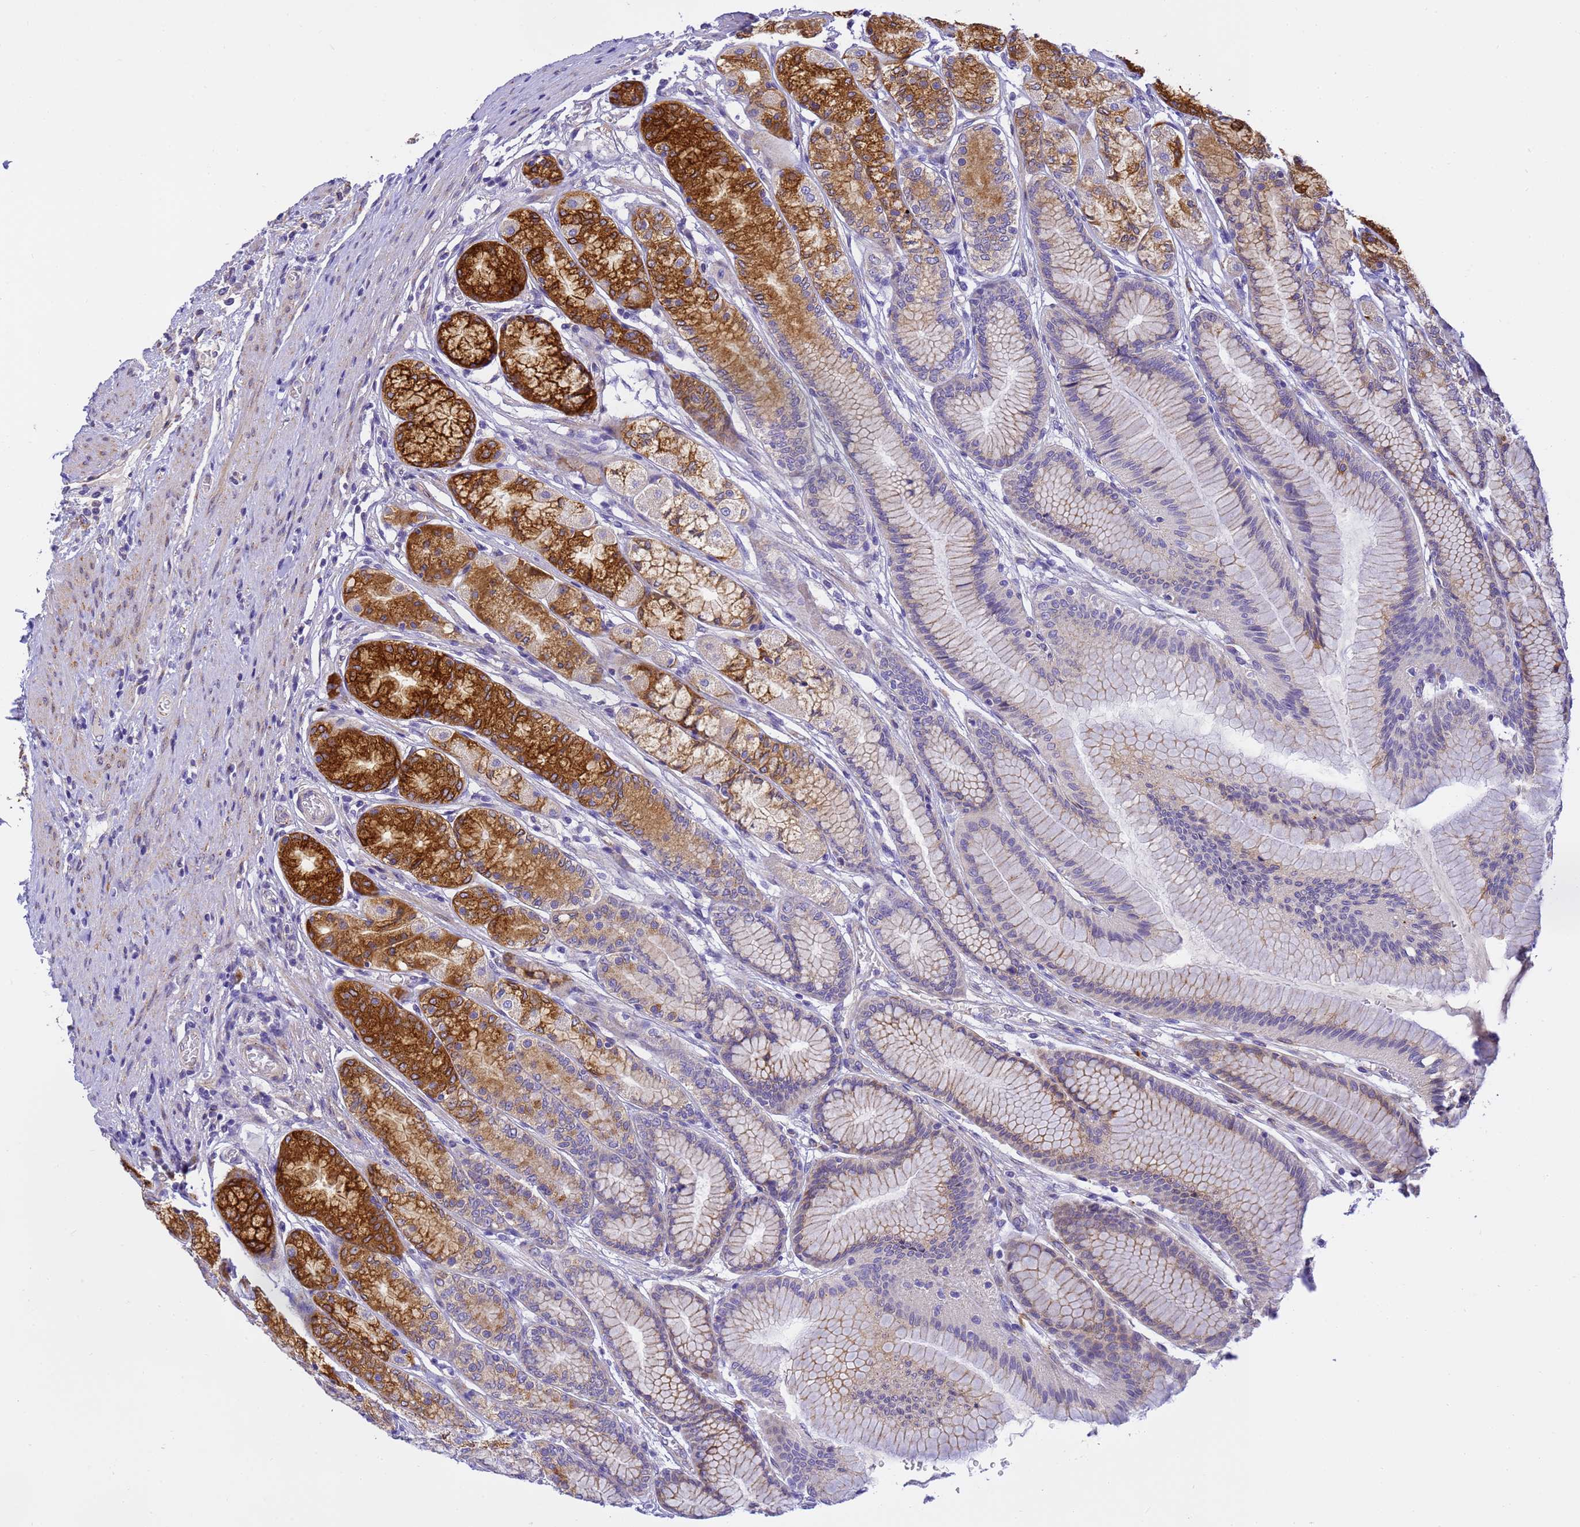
{"staining": {"intensity": "strong", "quantity": "25%-75%", "location": "cytoplasmic/membranous"}, "tissue": "stomach", "cell_type": "Glandular cells", "image_type": "normal", "snomed": [{"axis": "morphology", "description": "Normal tissue, NOS"}, {"axis": "morphology", "description": "Adenocarcinoma, NOS"}, {"axis": "morphology", "description": "Adenocarcinoma, High grade"}, {"axis": "topography", "description": "Stomach, upper"}, {"axis": "topography", "description": "Stomach"}], "caption": "This image demonstrates immunohistochemistry (IHC) staining of unremarkable human stomach, with high strong cytoplasmic/membranous expression in about 25%-75% of glandular cells.", "gene": "RHBDD3", "patient": {"sex": "female", "age": 65}}